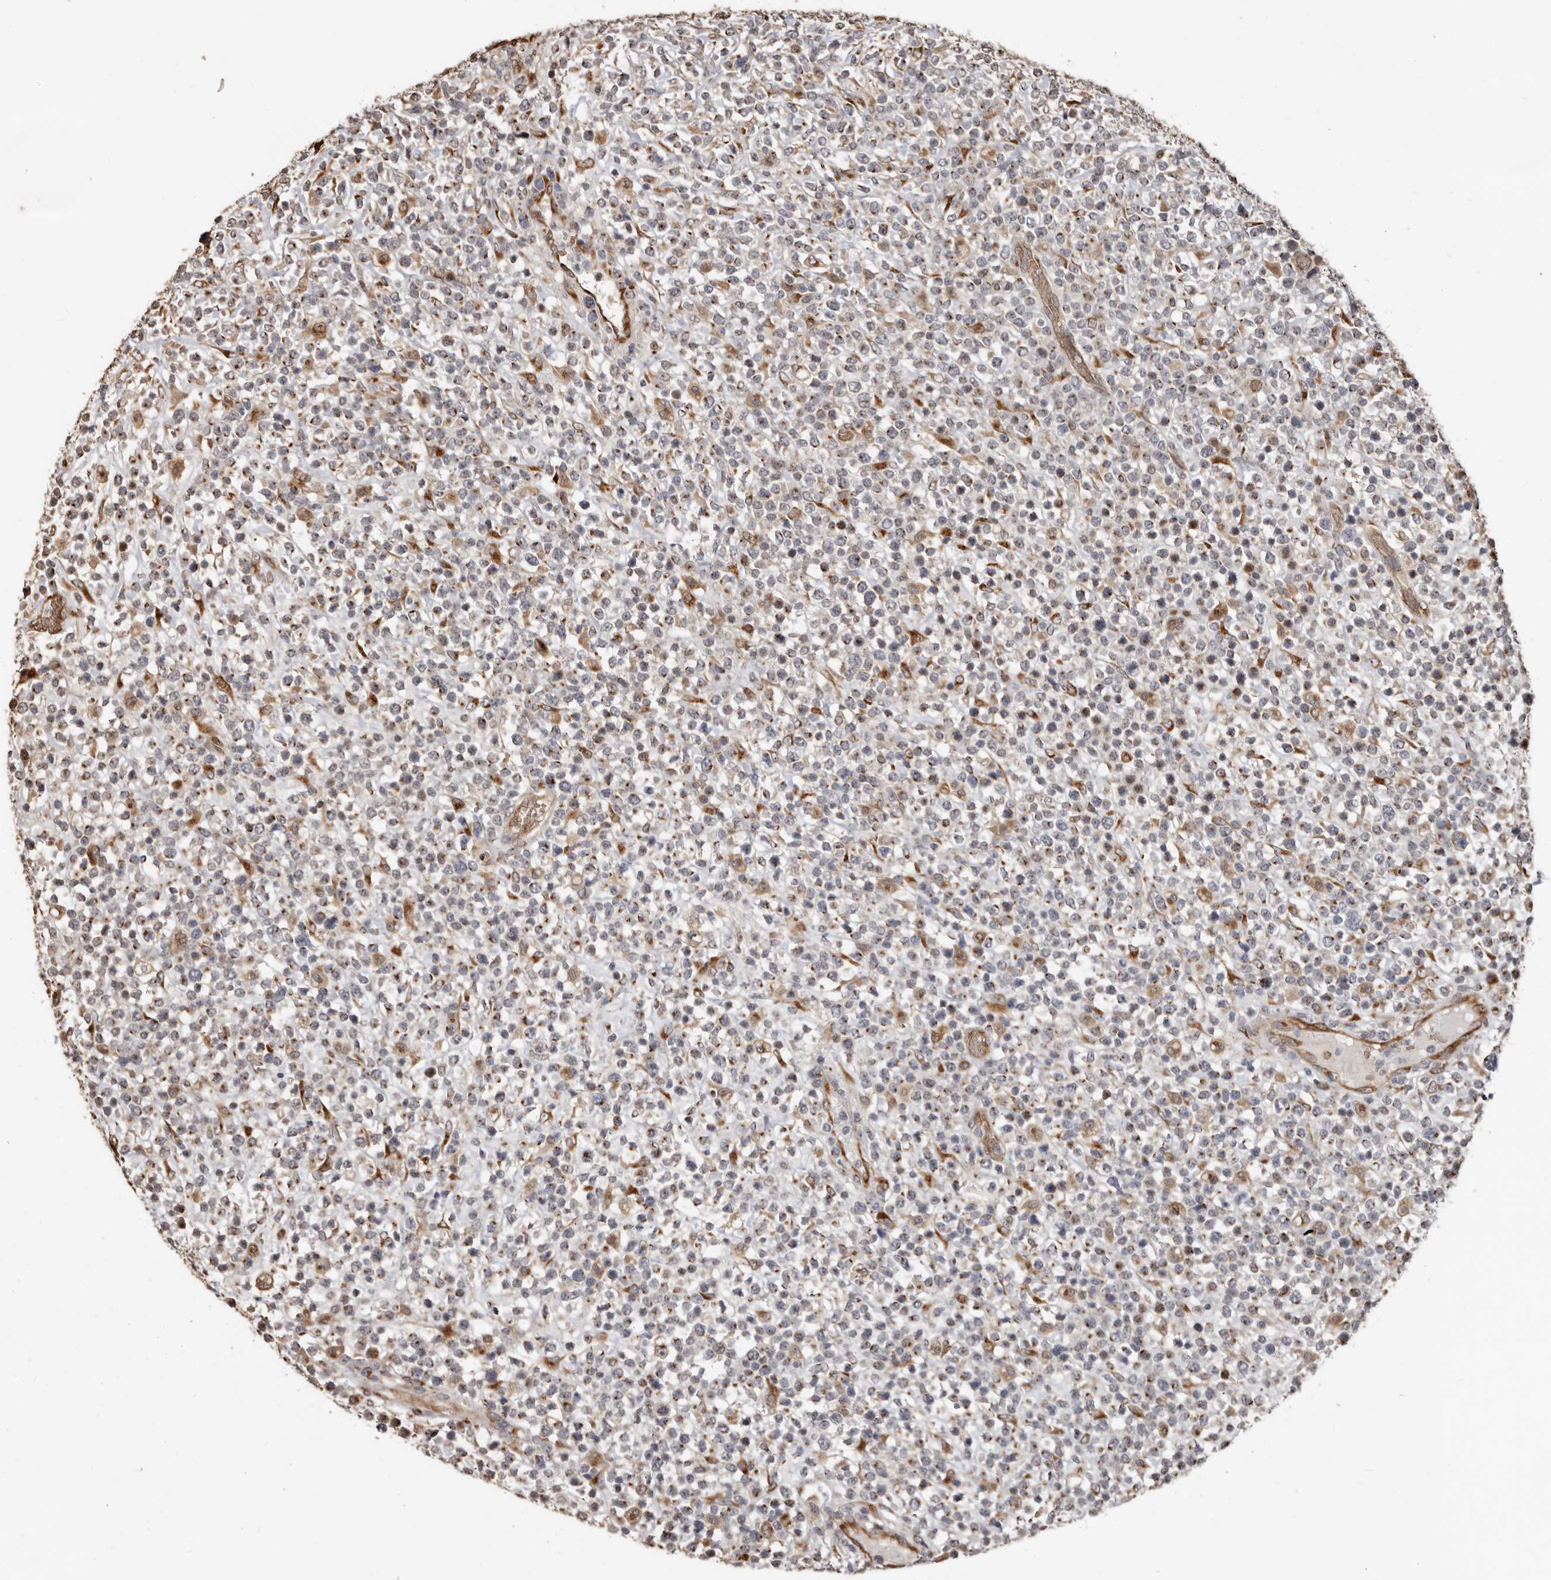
{"staining": {"intensity": "weak", "quantity": "25%-75%", "location": "cytoplasmic/membranous"}, "tissue": "lymphoma", "cell_type": "Tumor cells", "image_type": "cancer", "snomed": [{"axis": "morphology", "description": "Malignant lymphoma, non-Hodgkin's type, High grade"}, {"axis": "topography", "description": "Colon"}], "caption": "The image demonstrates staining of lymphoma, revealing weak cytoplasmic/membranous protein expression (brown color) within tumor cells. (DAB (3,3'-diaminobenzidine) IHC with brightfield microscopy, high magnification).", "gene": "ENTREP1", "patient": {"sex": "female", "age": 53}}